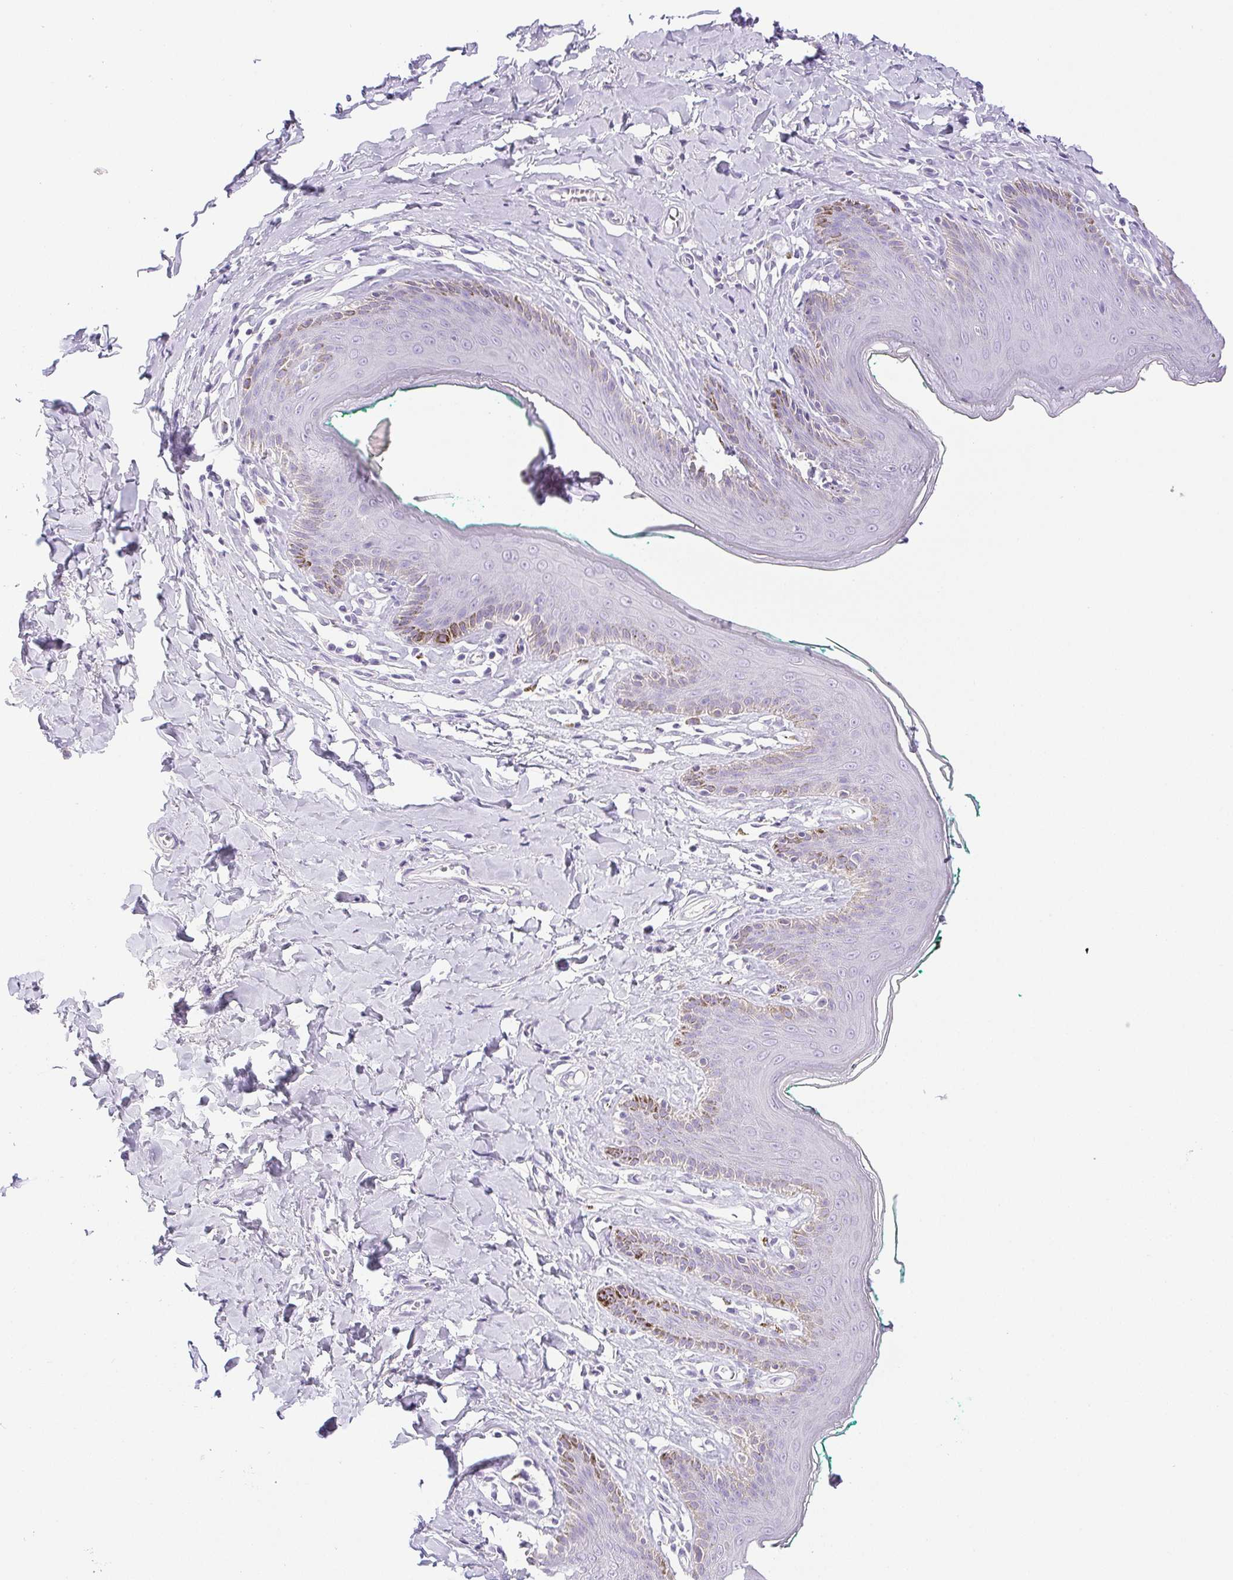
{"staining": {"intensity": "weak", "quantity": "<25%", "location": "cytoplasmic/membranous"}, "tissue": "skin", "cell_type": "Epidermal cells", "image_type": "normal", "snomed": [{"axis": "morphology", "description": "Normal tissue, NOS"}, {"axis": "topography", "description": "Vulva"}, {"axis": "topography", "description": "Peripheral nerve tissue"}], "caption": "Epidermal cells are negative for brown protein staining in benign skin. The staining was performed using DAB to visualize the protein expression in brown, while the nuclei were stained in blue with hematoxylin (Magnification: 20x).", "gene": "HLA", "patient": {"sex": "female", "age": 66}}